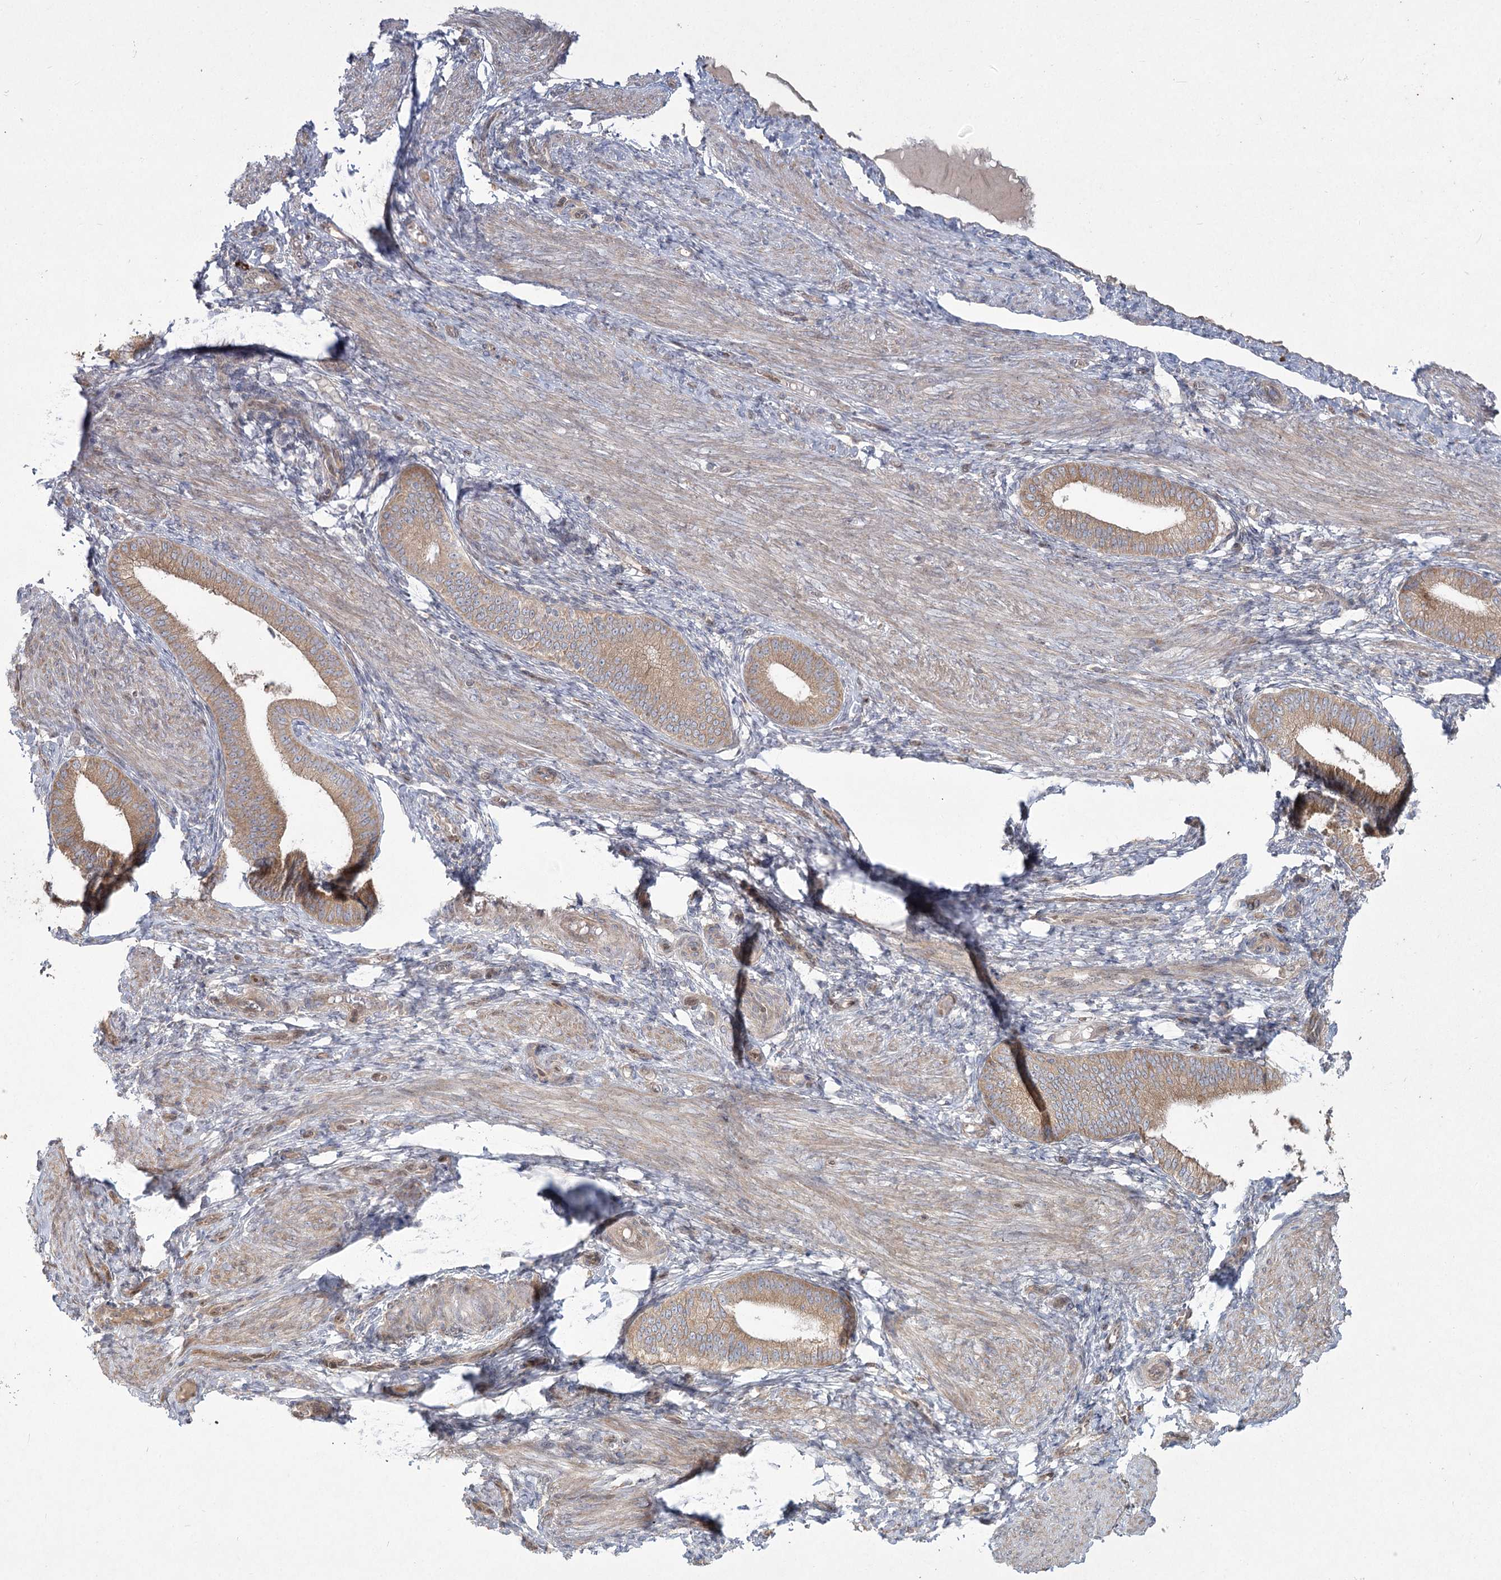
{"staining": {"intensity": "negative", "quantity": "none", "location": "none"}, "tissue": "endometrium", "cell_type": "Cells in endometrial stroma", "image_type": "normal", "snomed": [{"axis": "morphology", "description": "Normal tissue, NOS"}, {"axis": "topography", "description": "Endometrium"}], "caption": "The IHC image has no significant positivity in cells in endometrial stroma of endometrium.", "gene": "CAMTA1", "patient": {"sex": "female", "age": 39}}